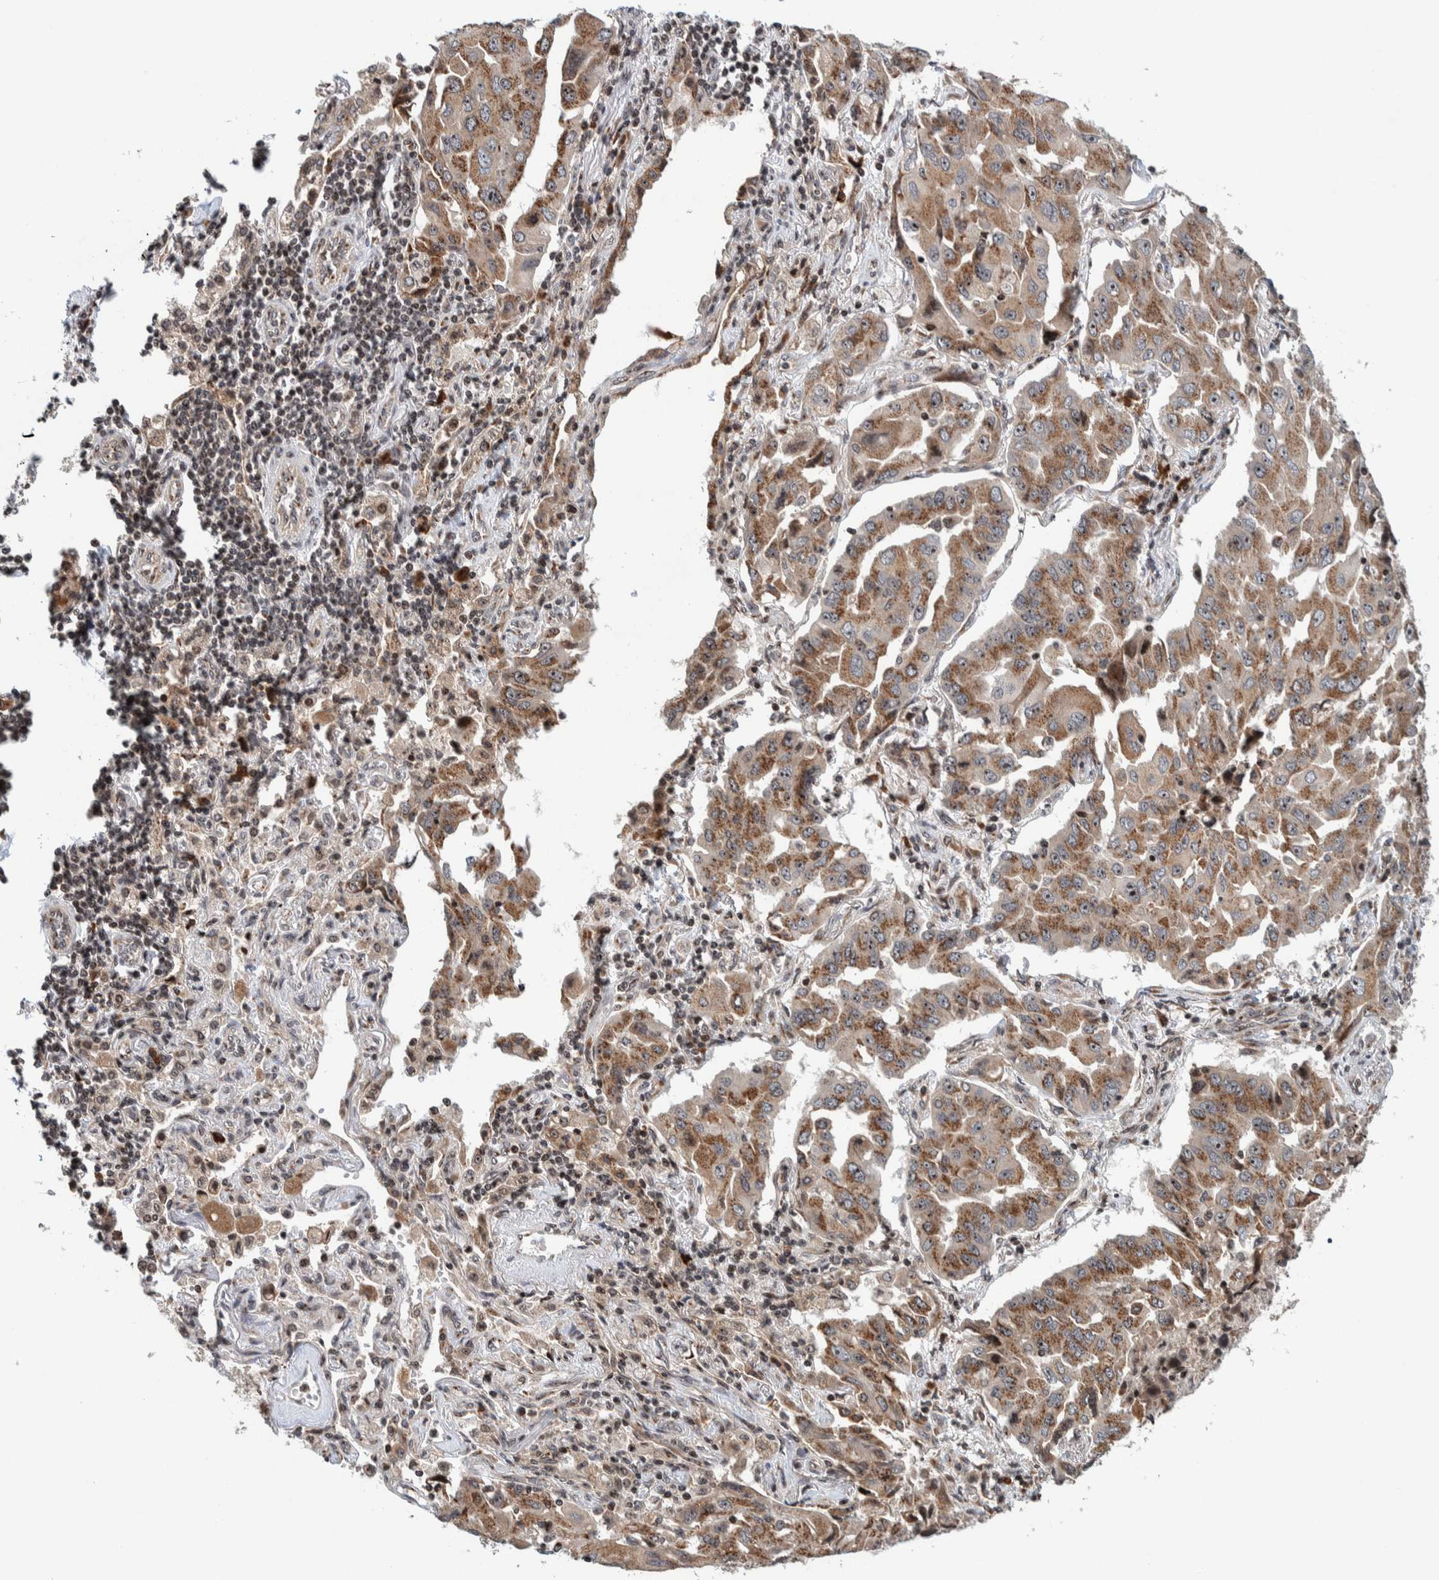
{"staining": {"intensity": "moderate", "quantity": ">75%", "location": "cytoplasmic/membranous"}, "tissue": "lung cancer", "cell_type": "Tumor cells", "image_type": "cancer", "snomed": [{"axis": "morphology", "description": "Adenocarcinoma, NOS"}, {"axis": "topography", "description": "Lung"}], "caption": "This micrograph exhibits IHC staining of lung cancer, with medium moderate cytoplasmic/membranous staining in approximately >75% of tumor cells.", "gene": "CCDC182", "patient": {"sex": "female", "age": 65}}